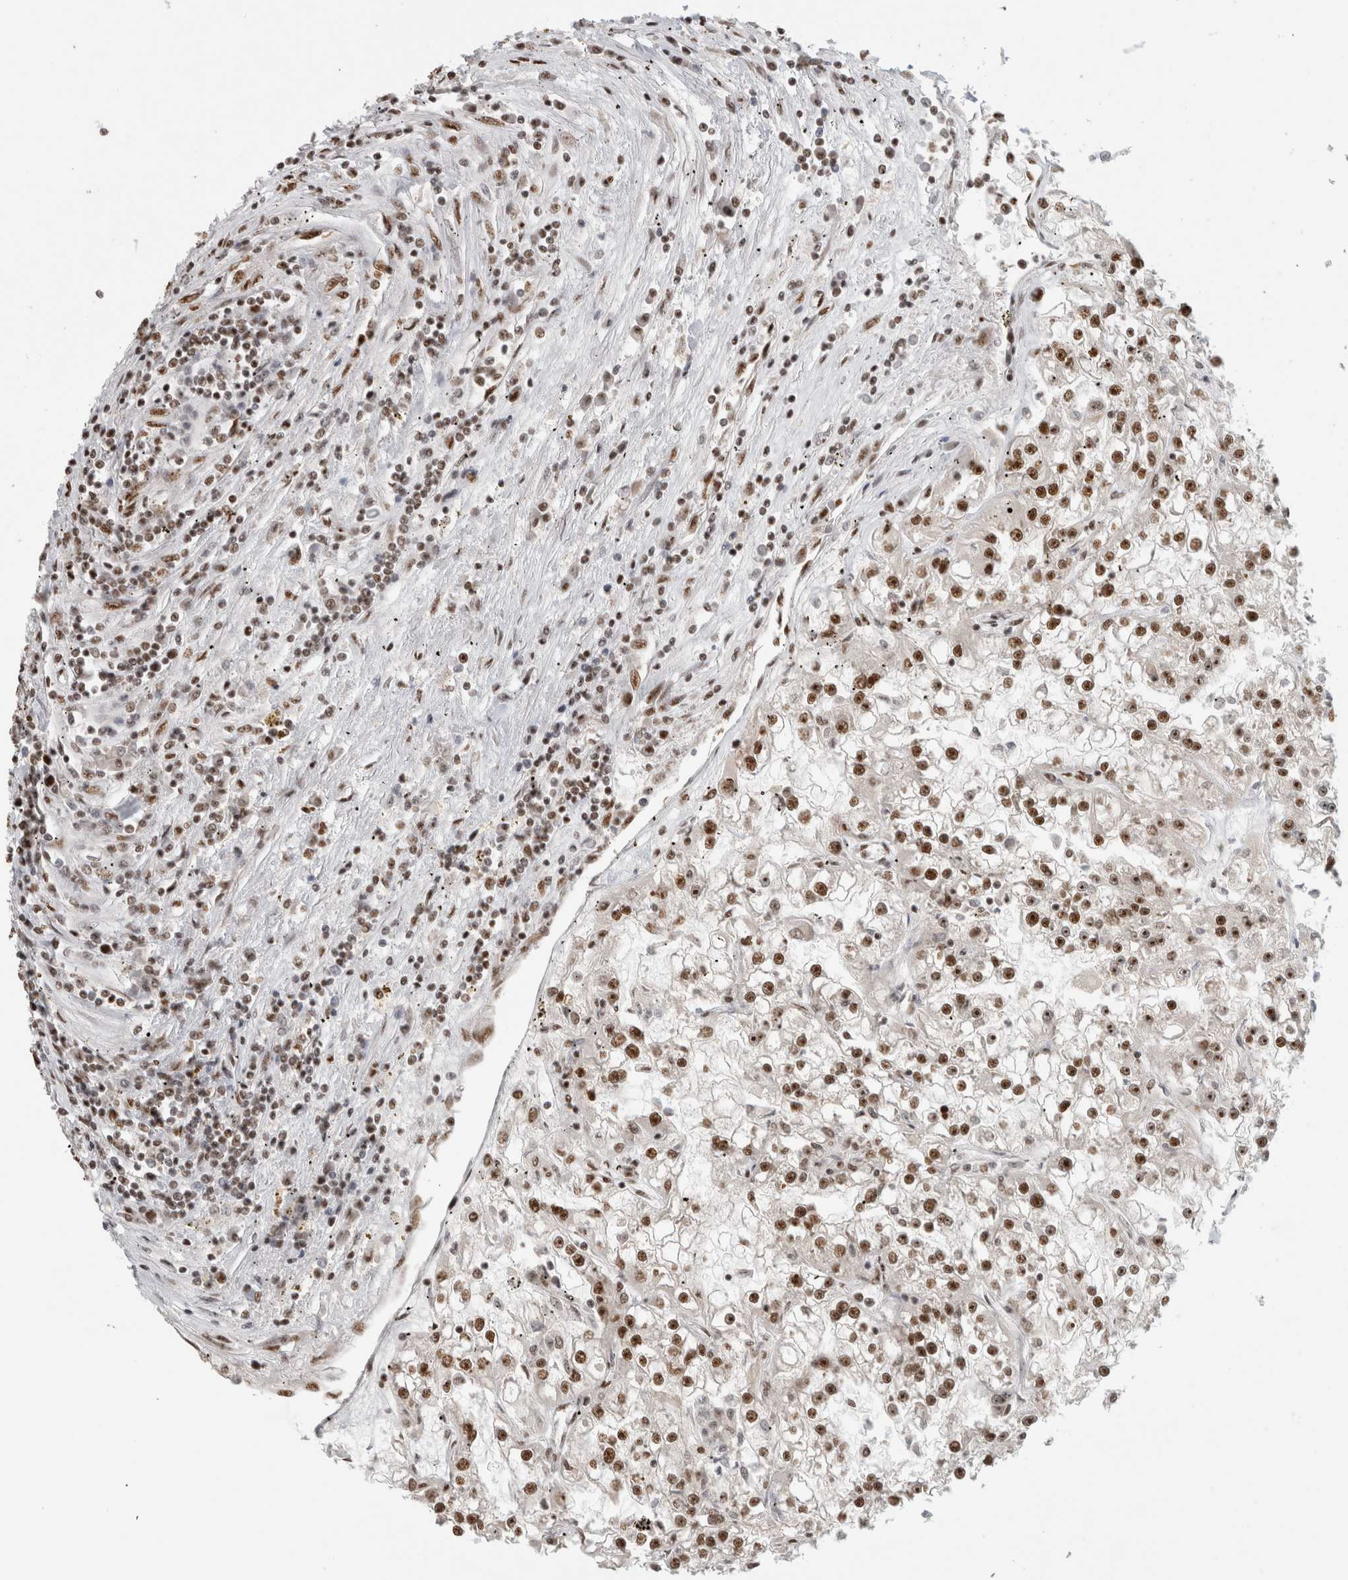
{"staining": {"intensity": "strong", "quantity": ">75%", "location": "nuclear"}, "tissue": "renal cancer", "cell_type": "Tumor cells", "image_type": "cancer", "snomed": [{"axis": "morphology", "description": "Adenocarcinoma, NOS"}, {"axis": "topography", "description": "Kidney"}], "caption": "The image reveals a brown stain indicating the presence of a protein in the nuclear of tumor cells in renal cancer.", "gene": "EBNA1BP2", "patient": {"sex": "female", "age": 52}}